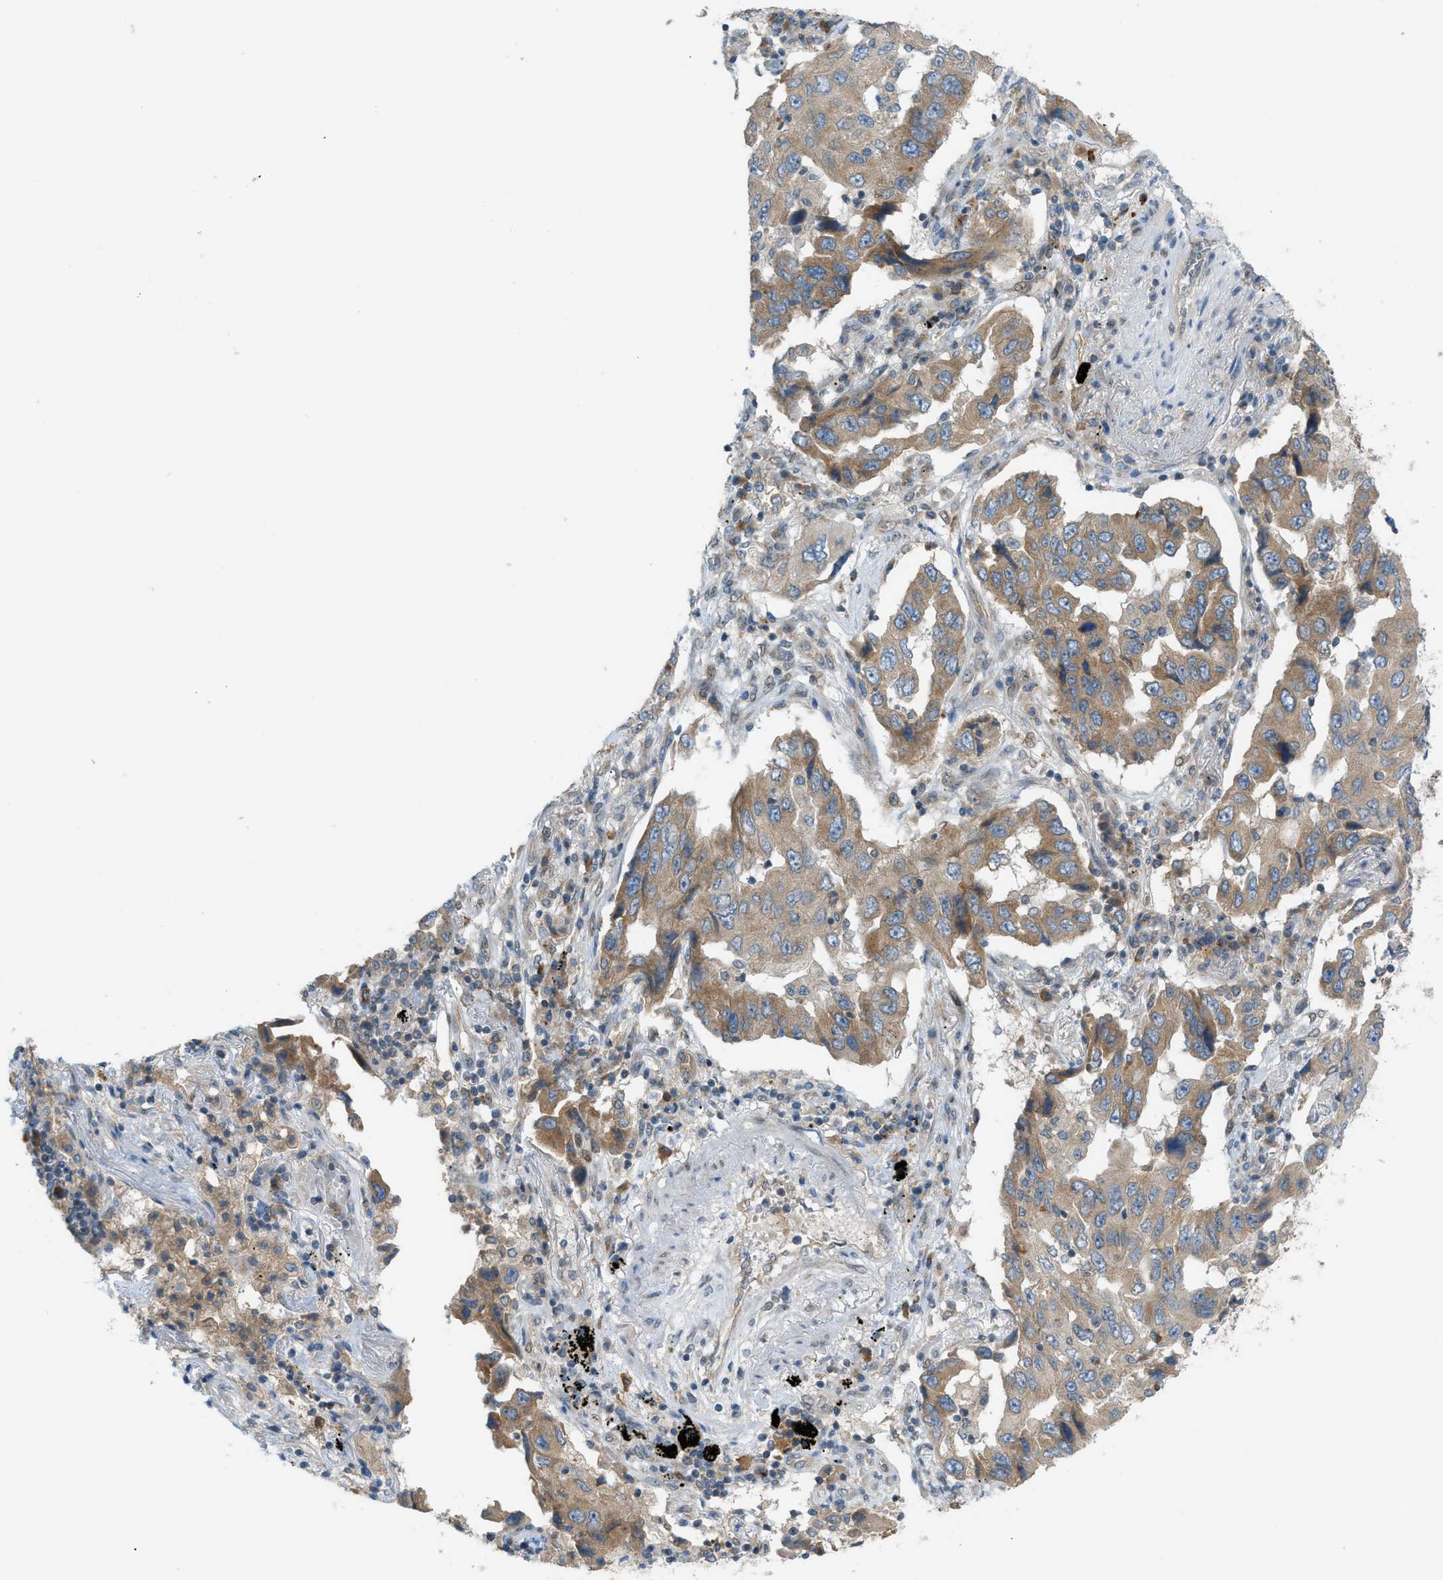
{"staining": {"intensity": "moderate", "quantity": "25%-75%", "location": "cytoplasmic/membranous"}, "tissue": "lung cancer", "cell_type": "Tumor cells", "image_type": "cancer", "snomed": [{"axis": "morphology", "description": "Adenocarcinoma, NOS"}, {"axis": "topography", "description": "Lung"}], "caption": "This is a photomicrograph of immunohistochemistry (IHC) staining of lung cancer, which shows moderate positivity in the cytoplasmic/membranous of tumor cells.", "gene": "DYRK1A", "patient": {"sex": "female", "age": 65}}